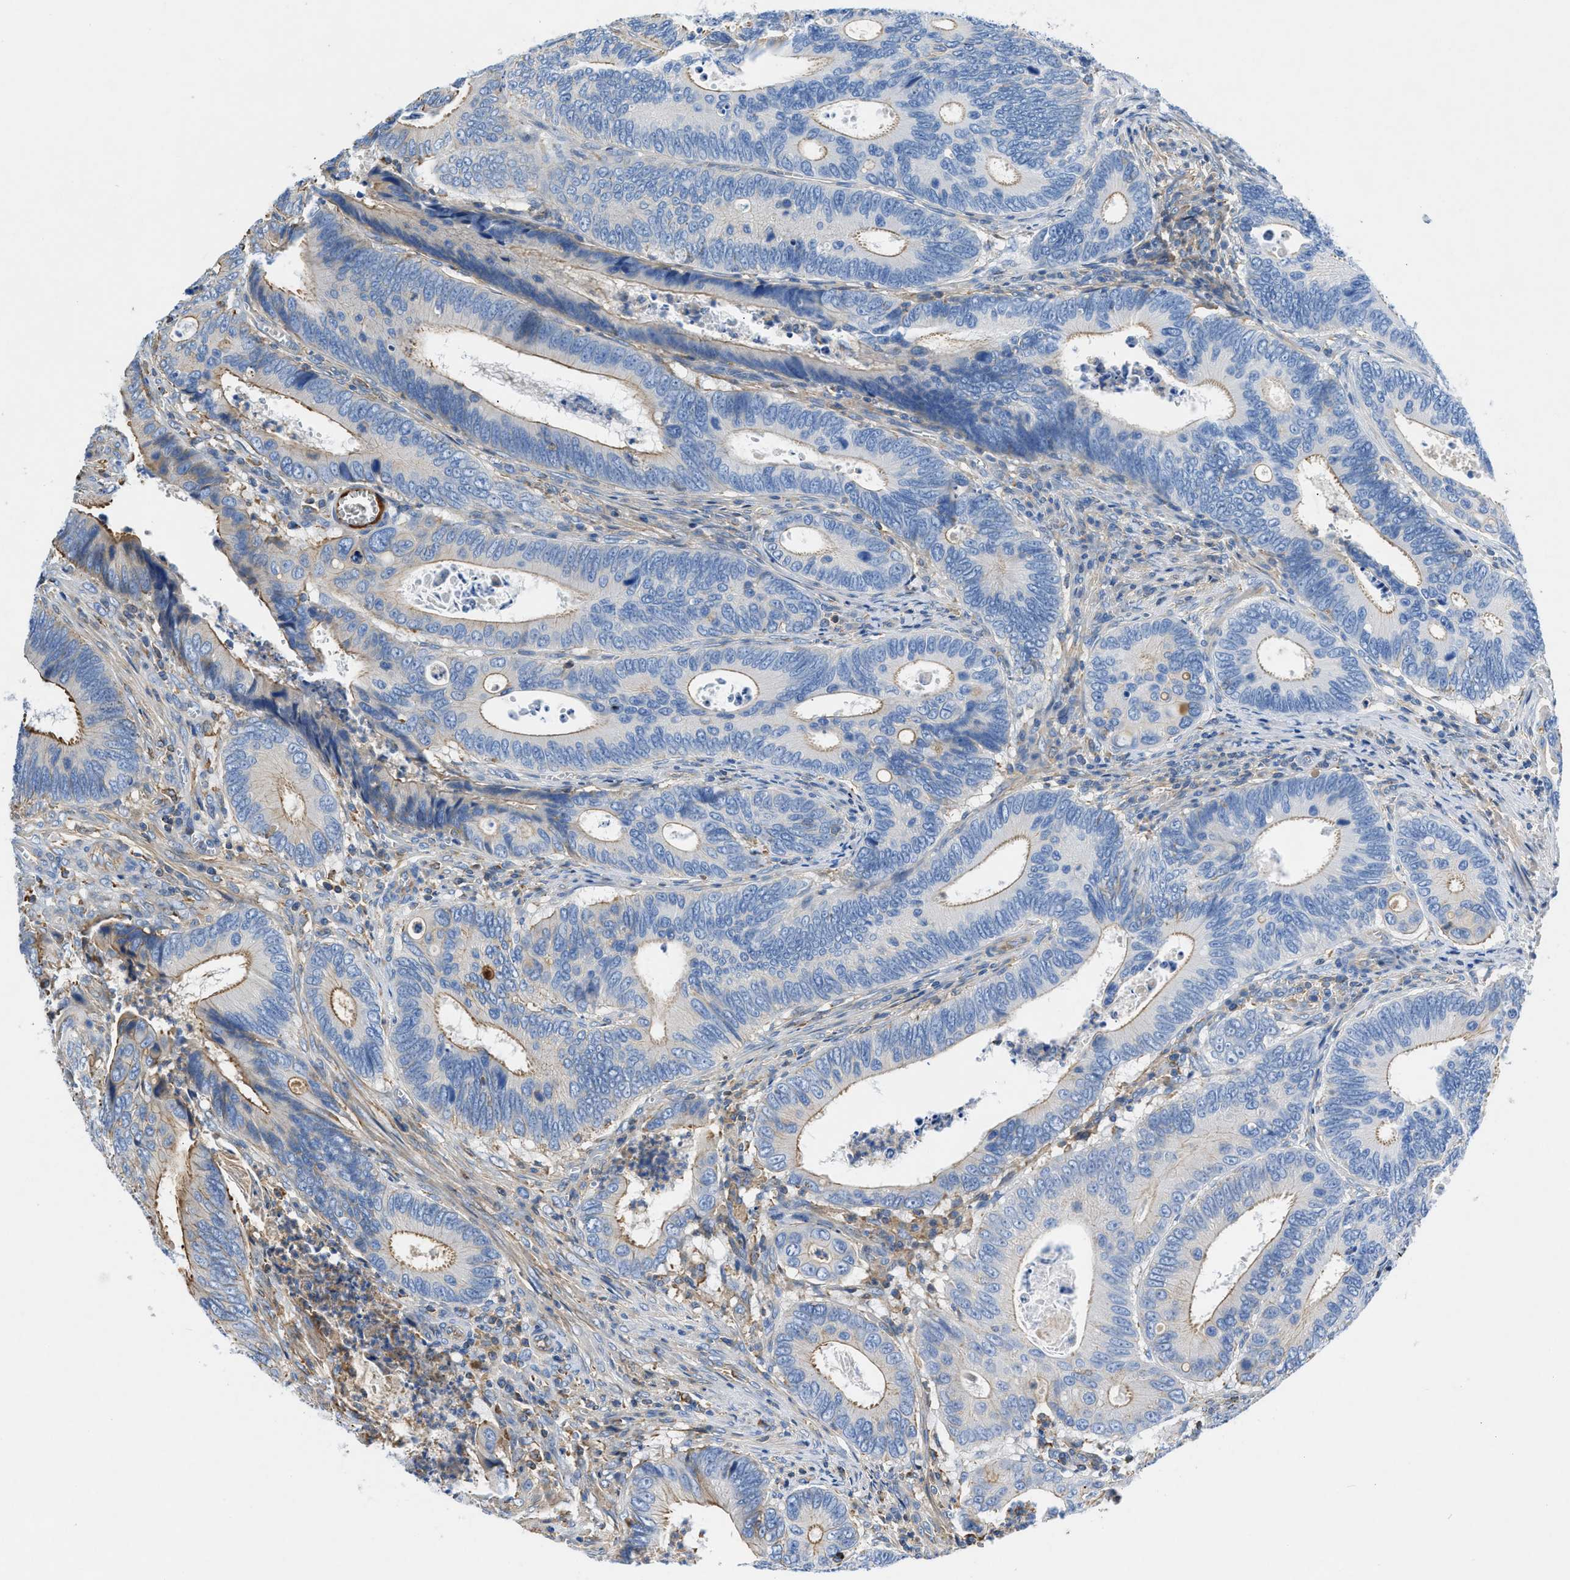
{"staining": {"intensity": "moderate", "quantity": "<25%", "location": "cytoplasmic/membranous"}, "tissue": "colorectal cancer", "cell_type": "Tumor cells", "image_type": "cancer", "snomed": [{"axis": "morphology", "description": "Inflammation, NOS"}, {"axis": "morphology", "description": "Adenocarcinoma, NOS"}, {"axis": "topography", "description": "Colon"}], "caption": "IHC image of neoplastic tissue: human colorectal cancer (adenocarcinoma) stained using immunohistochemistry demonstrates low levels of moderate protein expression localized specifically in the cytoplasmic/membranous of tumor cells, appearing as a cytoplasmic/membranous brown color.", "gene": "ATP6V0D1", "patient": {"sex": "male", "age": 72}}